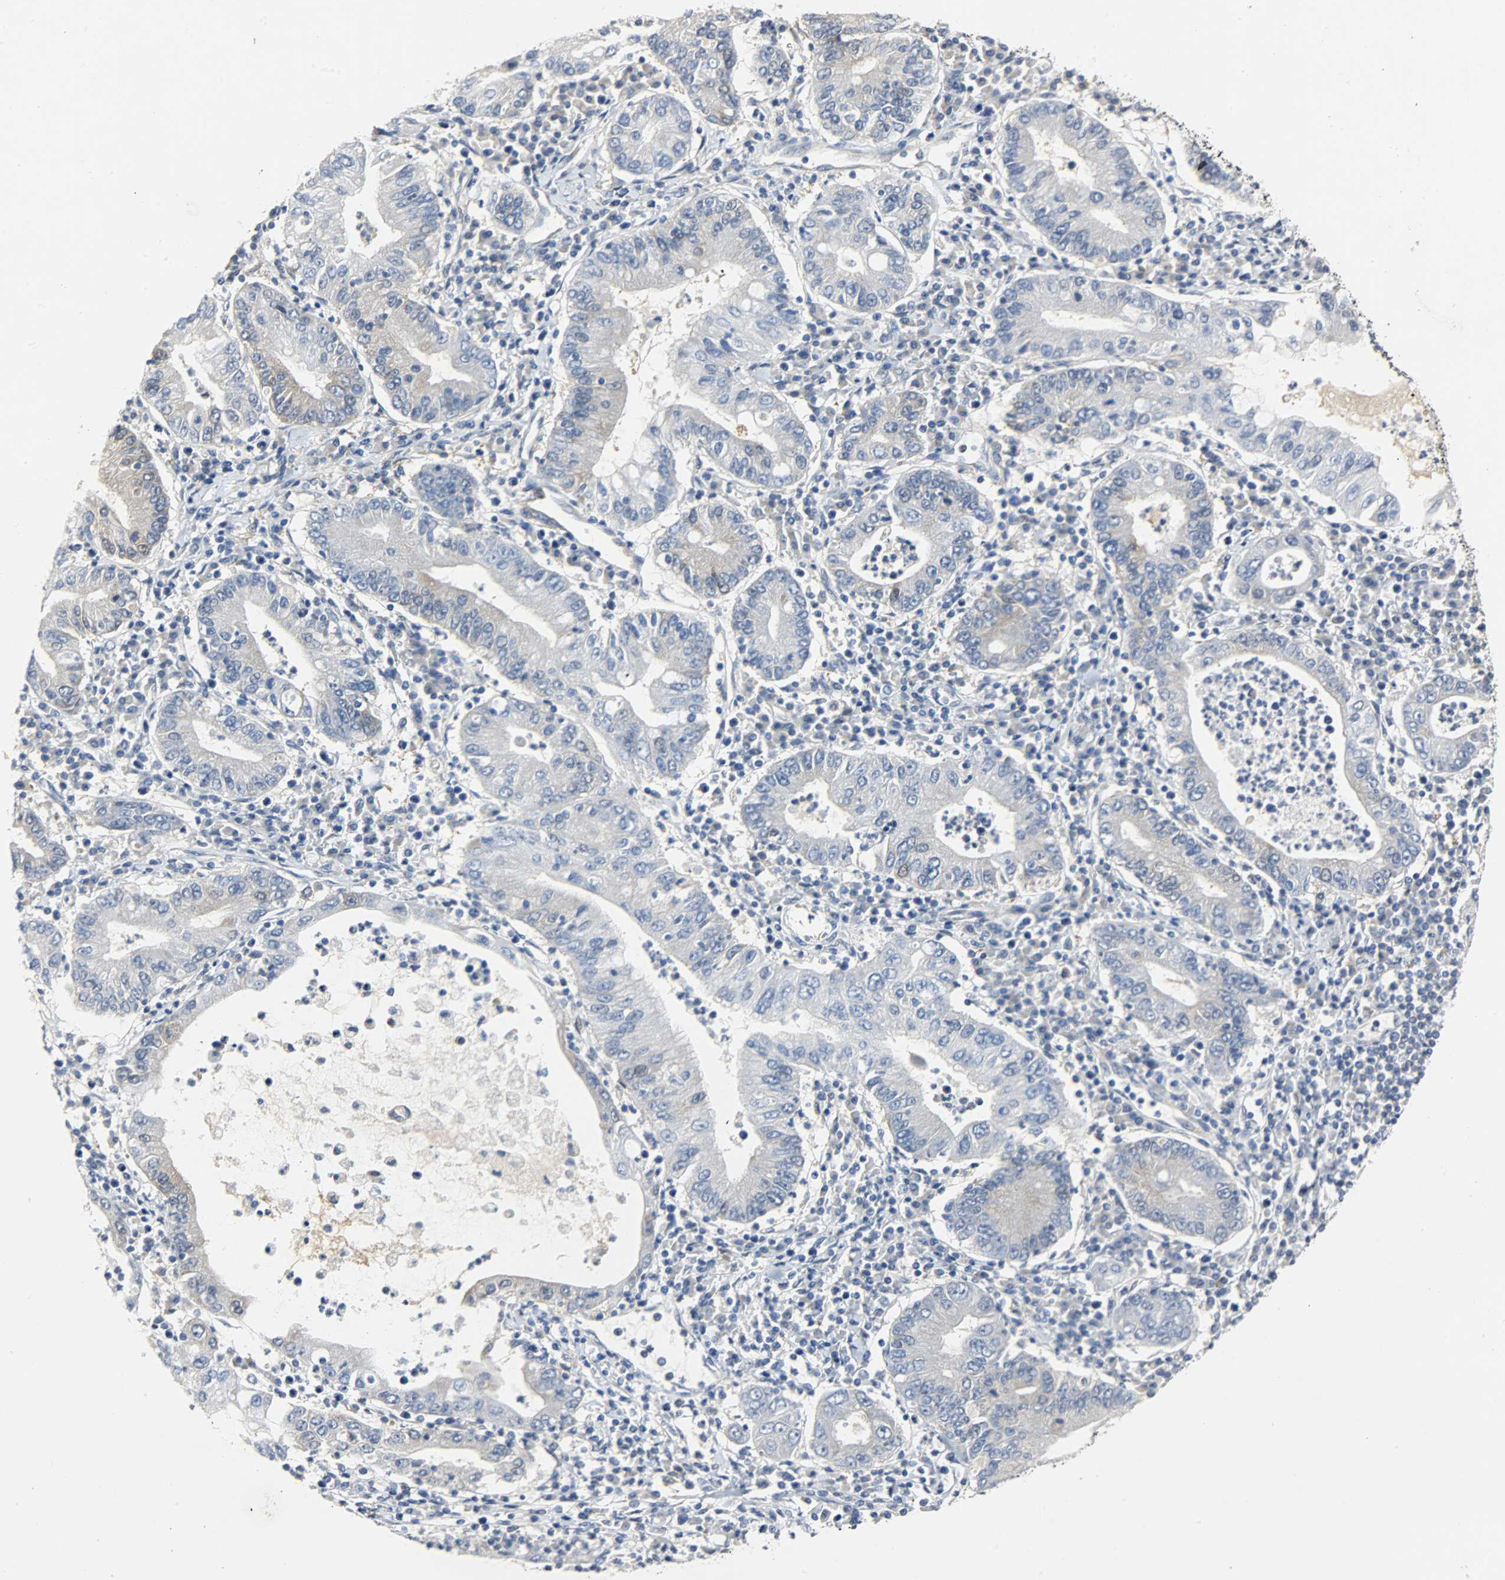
{"staining": {"intensity": "negative", "quantity": "none", "location": "none"}, "tissue": "stomach cancer", "cell_type": "Tumor cells", "image_type": "cancer", "snomed": [{"axis": "morphology", "description": "Normal tissue, NOS"}, {"axis": "morphology", "description": "Adenocarcinoma, NOS"}, {"axis": "topography", "description": "Esophagus"}, {"axis": "topography", "description": "Stomach, upper"}, {"axis": "topography", "description": "Peripheral nerve tissue"}], "caption": "Stomach adenocarcinoma was stained to show a protein in brown. There is no significant staining in tumor cells.", "gene": "EIF4EBP1", "patient": {"sex": "male", "age": 62}}